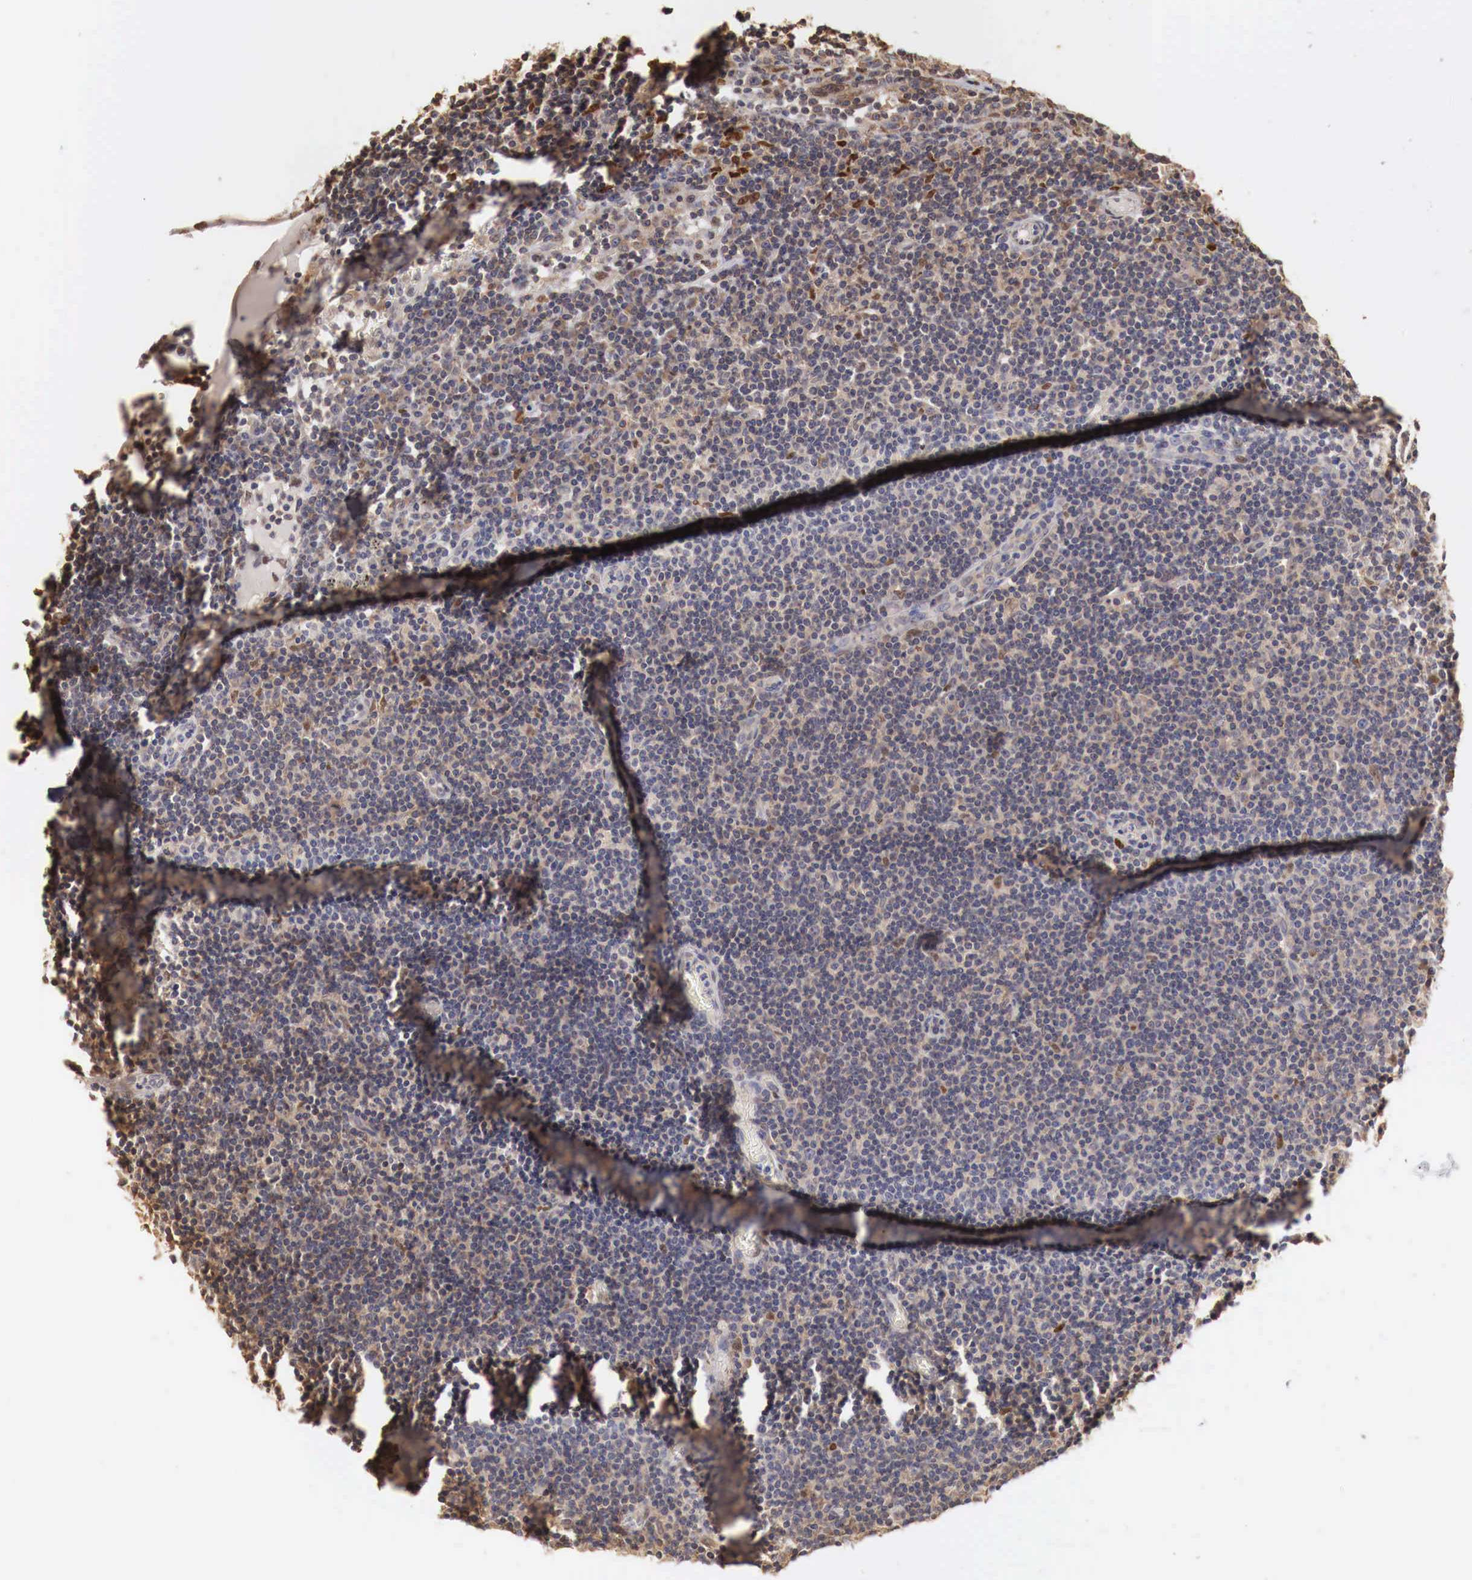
{"staining": {"intensity": "moderate", "quantity": "<25%", "location": "nuclear"}, "tissue": "lymph node", "cell_type": "Germinal center cells", "image_type": "normal", "snomed": [{"axis": "morphology", "description": "Normal tissue, NOS"}, {"axis": "topography", "description": "Lymph node"}], "caption": "There is low levels of moderate nuclear positivity in germinal center cells of benign lymph node, as demonstrated by immunohistochemical staining (brown color).", "gene": "KHDRBS2", "patient": {"sex": "female", "age": 55}}